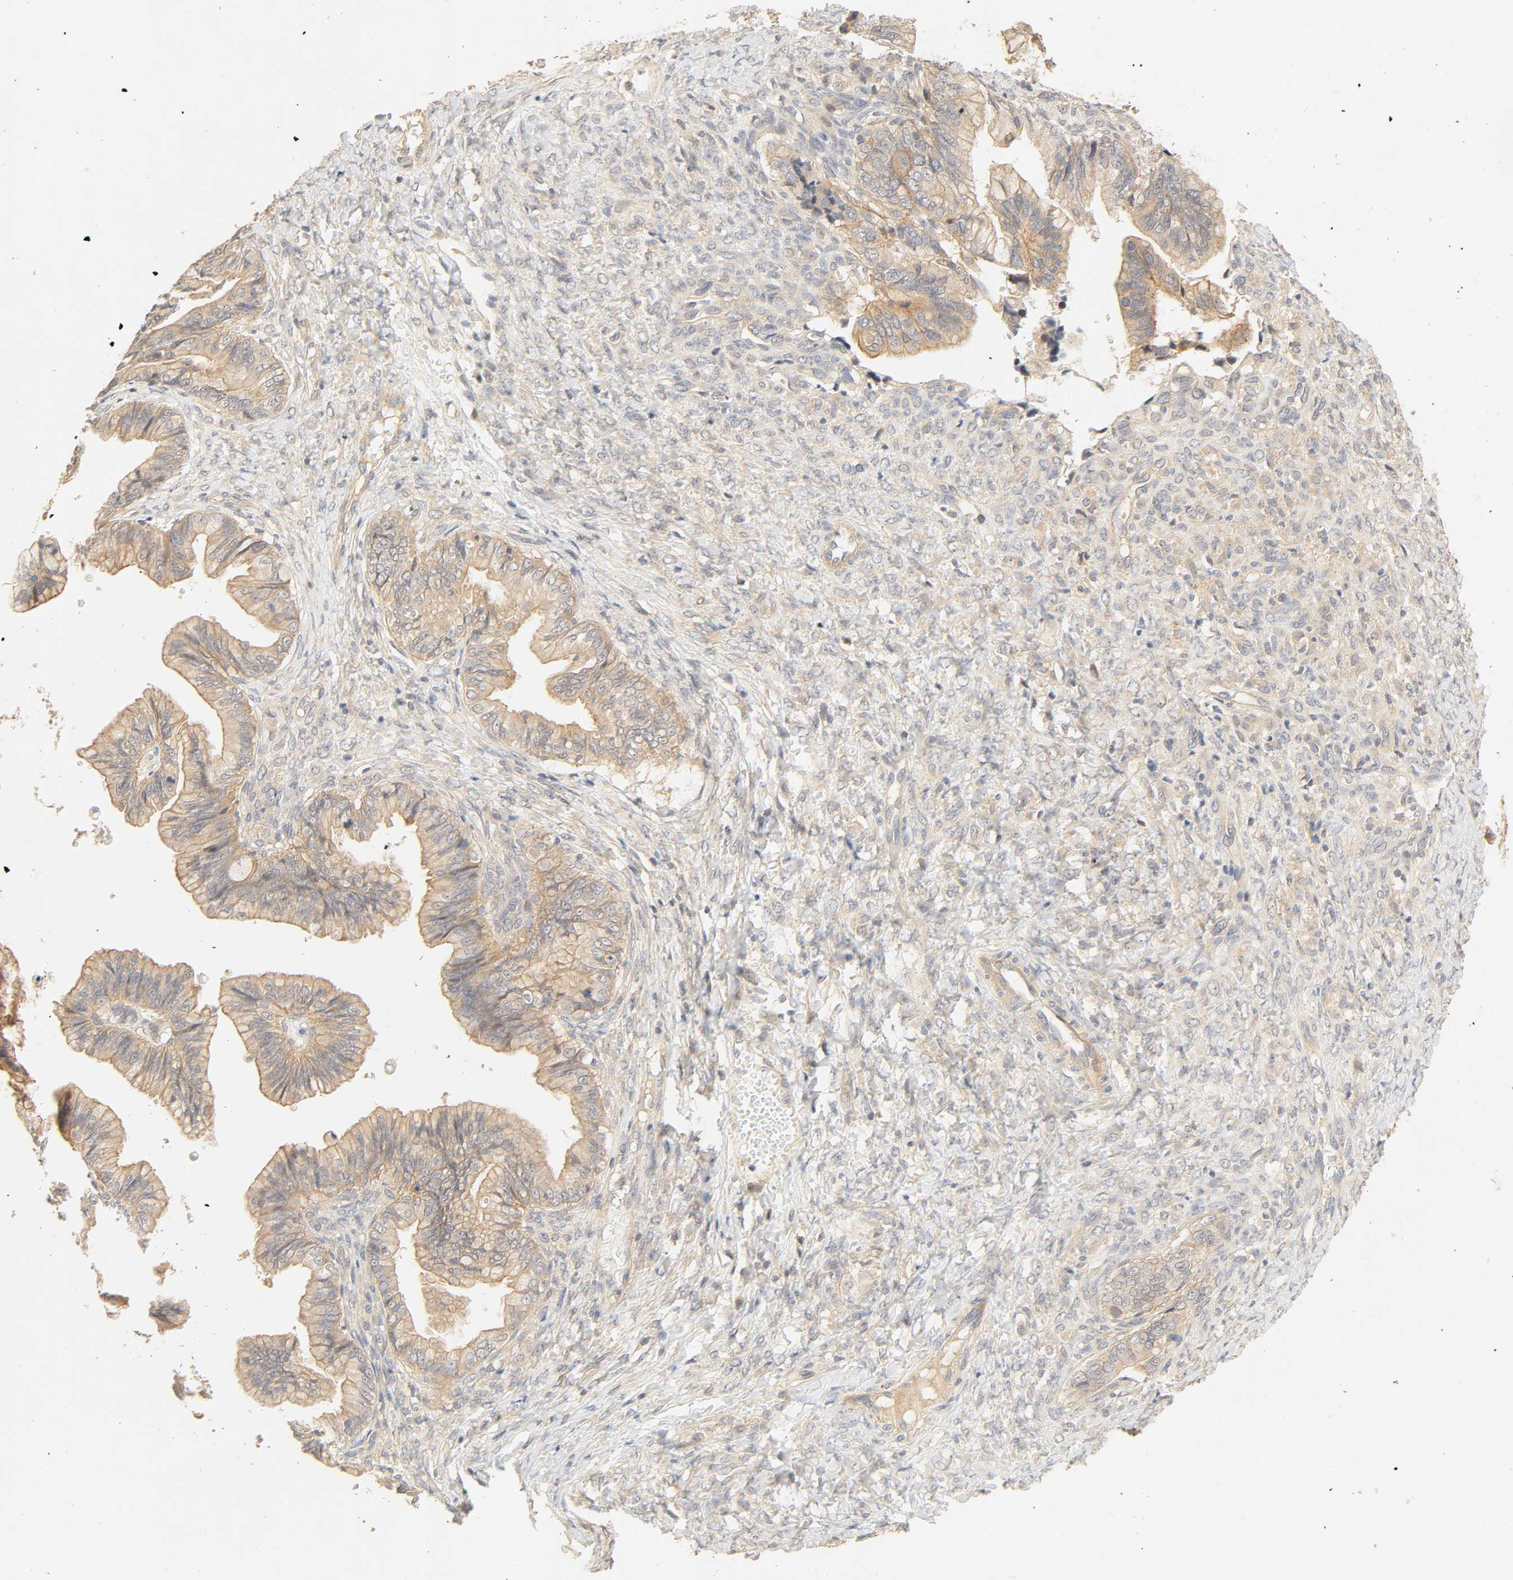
{"staining": {"intensity": "moderate", "quantity": ">75%", "location": "cytoplasmic/membranous"}, "tissue": "ovarian cancer", "cell_type": "Tumor cells", "image_type": "cancer", "snomed": [{"axis": "morphology", "description": "Cystadenocarcinoma, mucinous, NOS"}, {"axis": "topography", "description": "Ovary"}], "caption": "Ovarian mucinous cystadenocarcinoma stained with a protein marker reveals moderate staining in tumor cells.", "gene": "CACNA1G", "patient": {"sex": "female", "age": 36}}